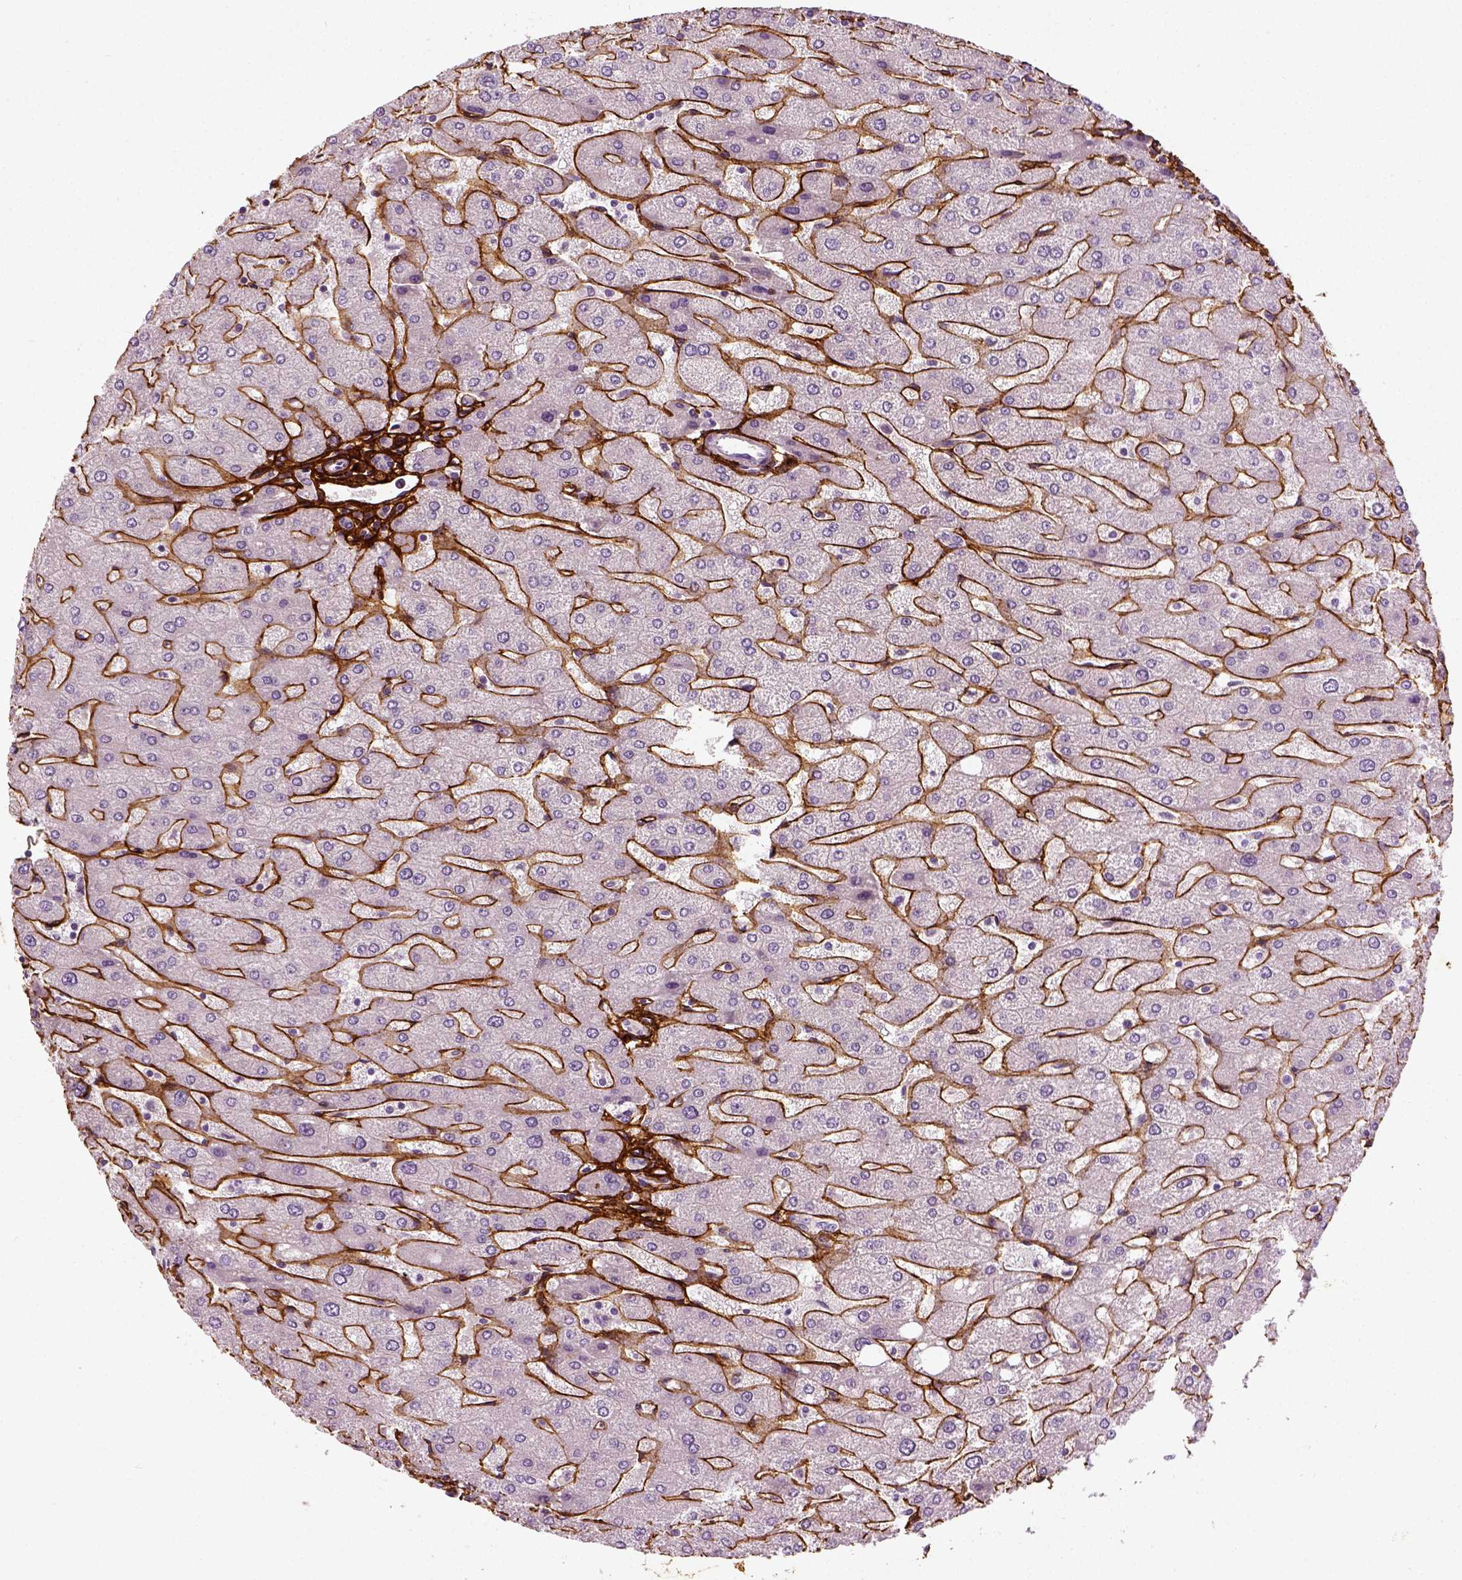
{"staining": {"intensity": "negative", "quantity": "none", "location": "none"}, "tissue": "liver", "cell_type": "Cholangiocytes", "image_type": "normal", "snomed": [{"axis": "morphology", "description": "Normal tissue, NOS"}, {"axis": "topography", "description": "Liver"}], "caption": "High power microscopy micrograph of an IHC photomicrograph of normal liver, revealing no significant expression in cholangiocytes. (DAB immunohistochemistry visualized using brightfield microscopy, high magnification).", "gene": "COL6A2", "patient": {"sex": "male", "age": 67}}